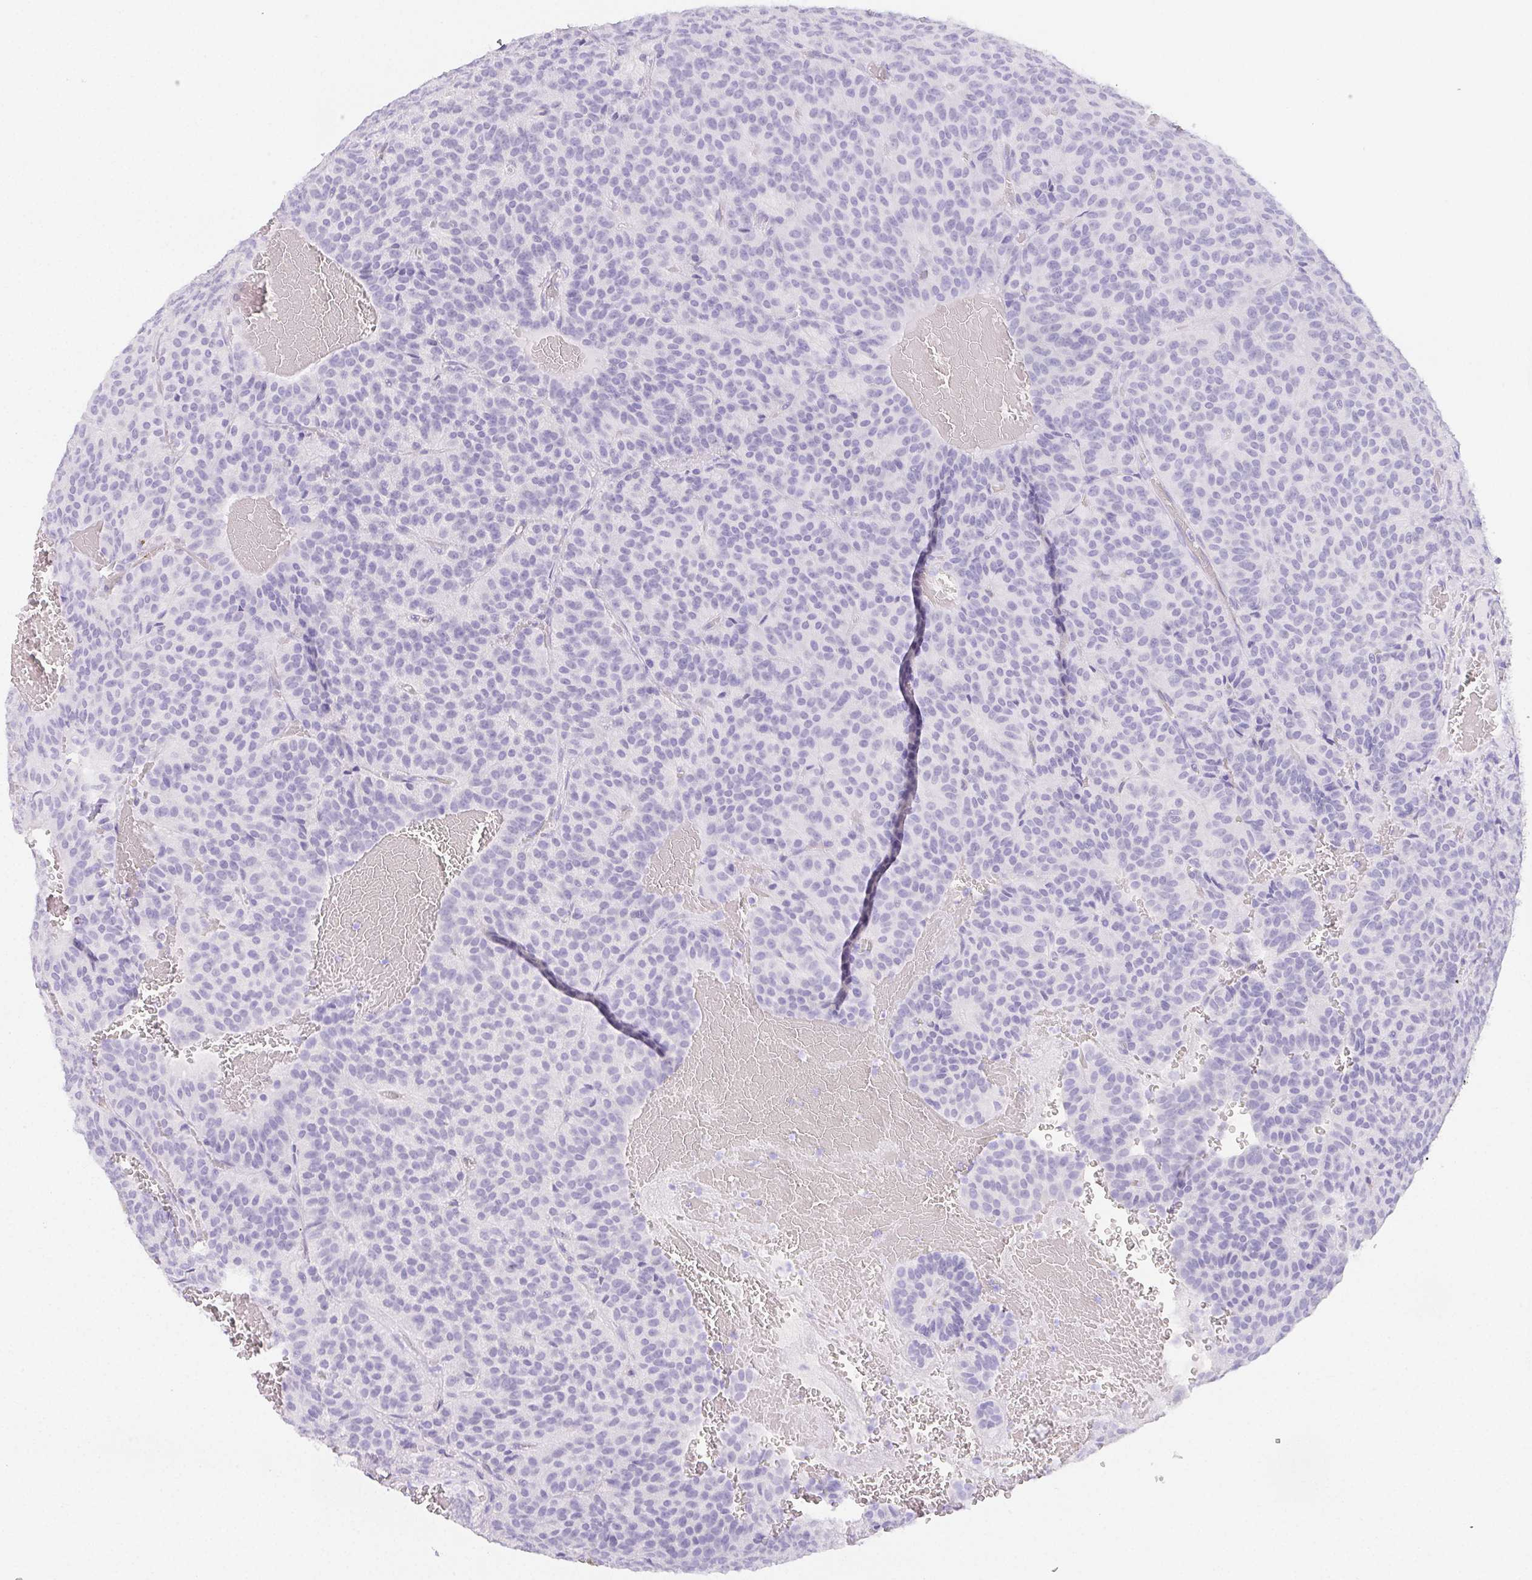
{"staining": {"intensity": "negative", "quantity": "none", "location": "none"}, "tissue": "carcinoid", "cell_type": "Tumor cells", "image_type": "cancer", "snomed": [{"axis": "morphology", "description": "Carcinoid, malignant, NOS"}, {"axis": "topography", "description": "Lung"}], "caption": "This is a photomicrograph of immunohistochemistry staining of carcinoid, which shows no staining in tumor cells.", "gene": "HRC", "patient": {"sex": "male", "age": 70}}